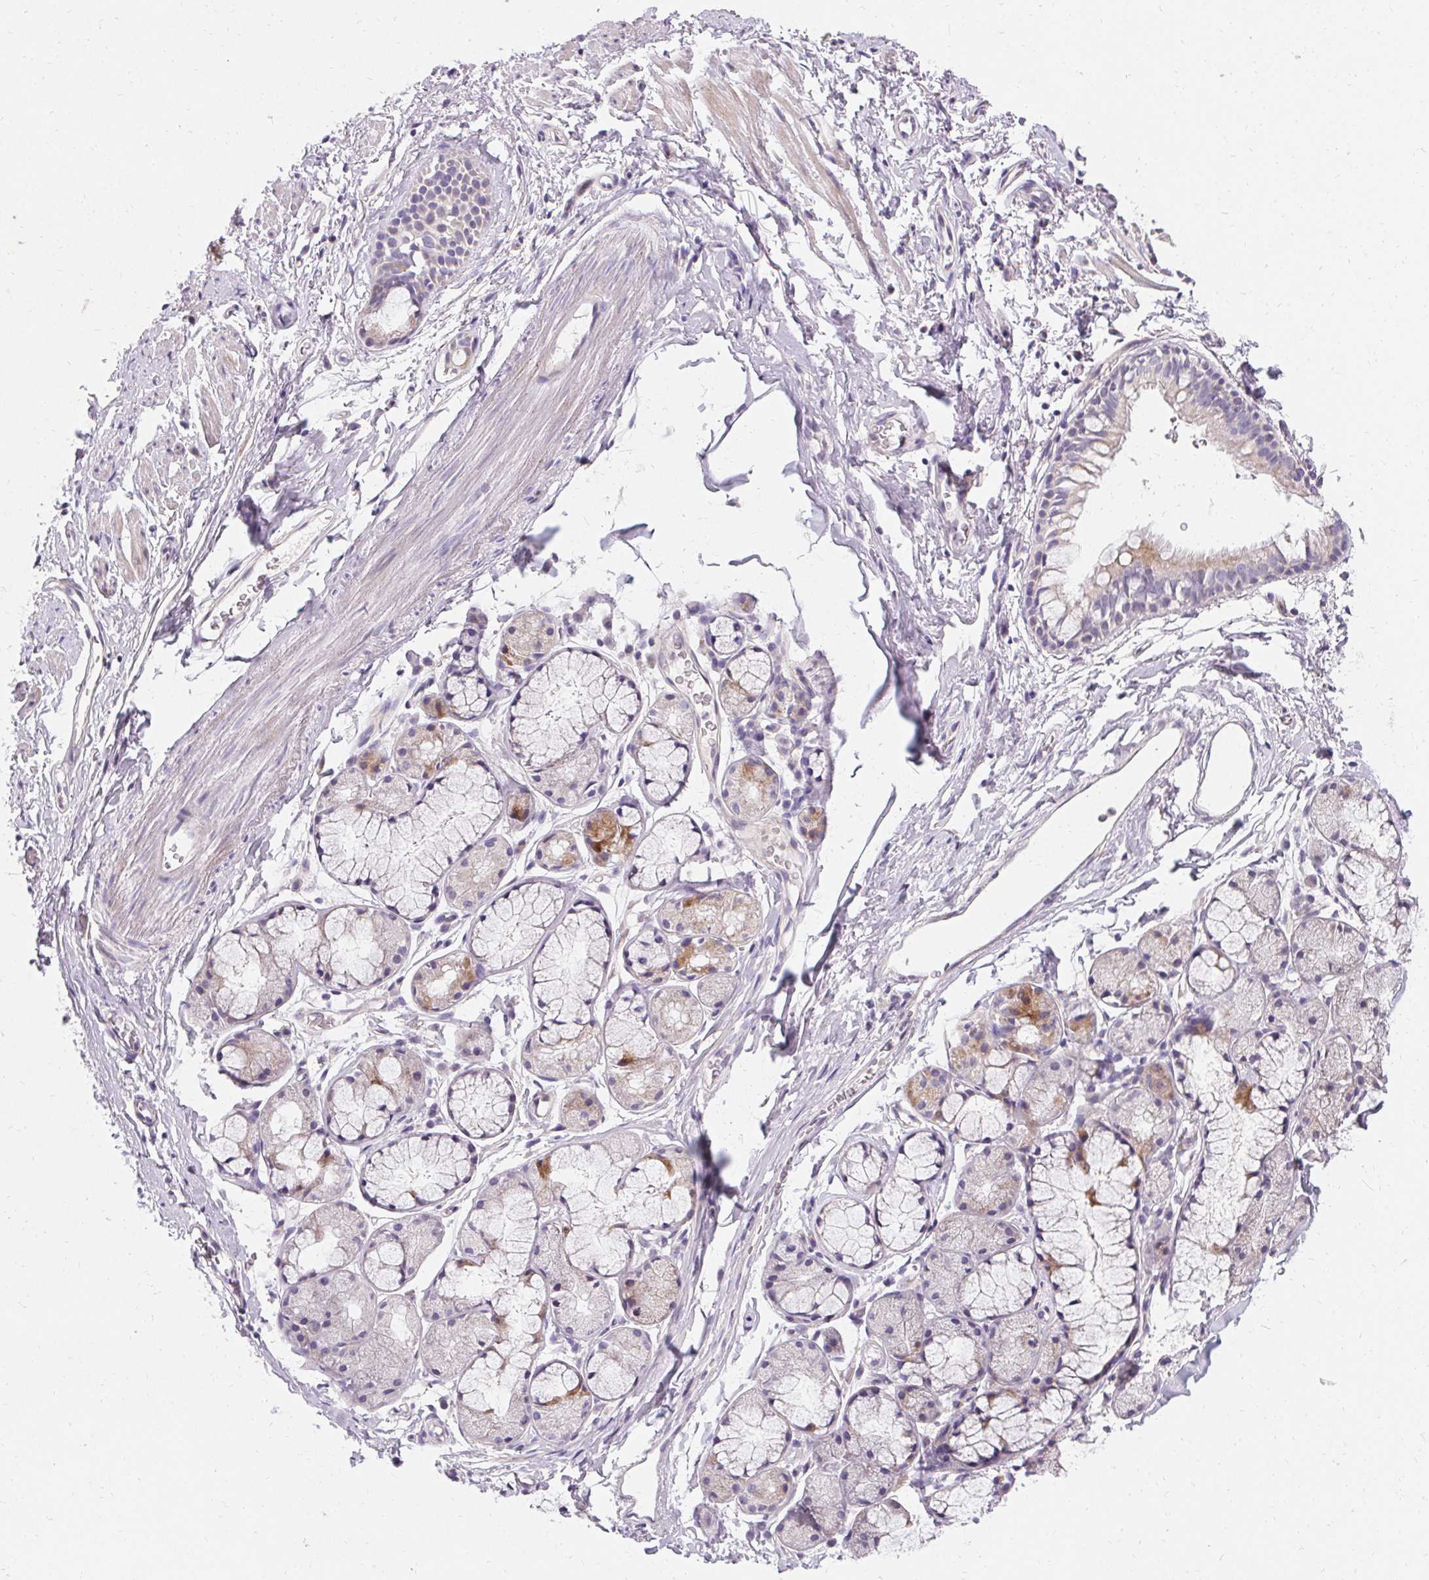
{"staining": {"intensity": "negative", "quantity": "none", "location": "none"}, "tissue": "adipose tissue", "cell_type": "Adipocytes", "image_type": "normal", "snomed": [{"axis": "morphology", "description": "Normal tissue, NOS"}, {"axis": "topography", "description": "Lymph node"}, {"axis": "topography", "description": "Cartilage tissue"}, {"axis": "topography", "description": "Bronchus"}], "caption": "Protein analysis of normal adipose tissue reveals no significant staining in adipocytes. (Immunohistochemistry, brightfield microscopy, high magnification).", "gene": "TRIP13", "patient": {"sex": "female", "age": 70}}